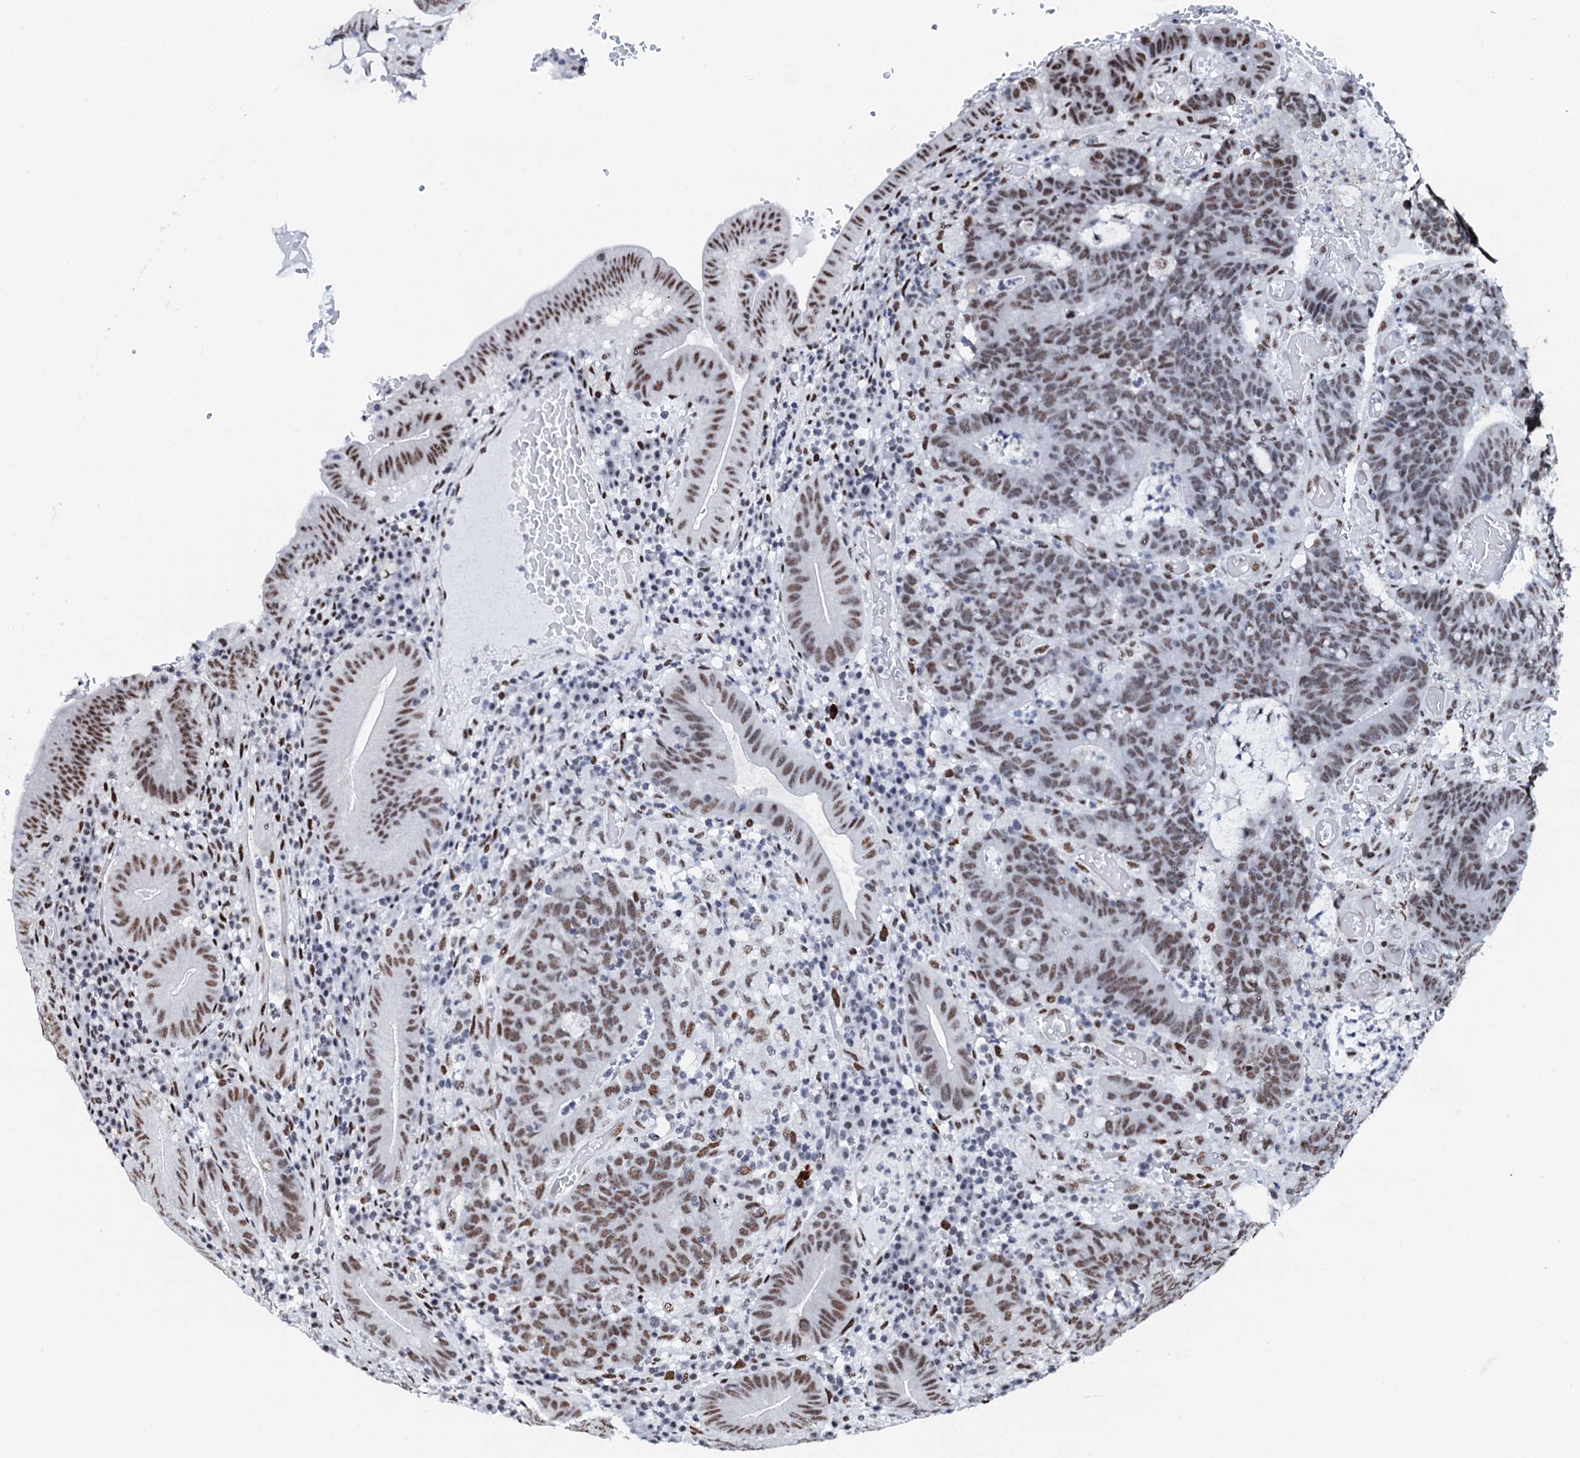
{"staining": {"intensity": "moderate", "quantity": ">75%", "location": "nuclear"}, "tissue": "colorectal cancer", "cell_type": "Tumor cells", "image_type": "cancer", "snomed": [{"axis": "morphology", "description": "Normal tissue, NOS"}, {"axis": "morphology", "description": "Adenocarcinoma, NOS"}, {"axis": "topography", "description": "Colon"}], "caption": "Tumor cells show medium levels of moderate nuclear expression in approximately >75% of cells in human colorectal cancer (adenocarcinoma). (IHC, brightfield microscopy, high magnification).", "gene": "NKAPD1", "patient": {"sex": "female", "age": 75}}